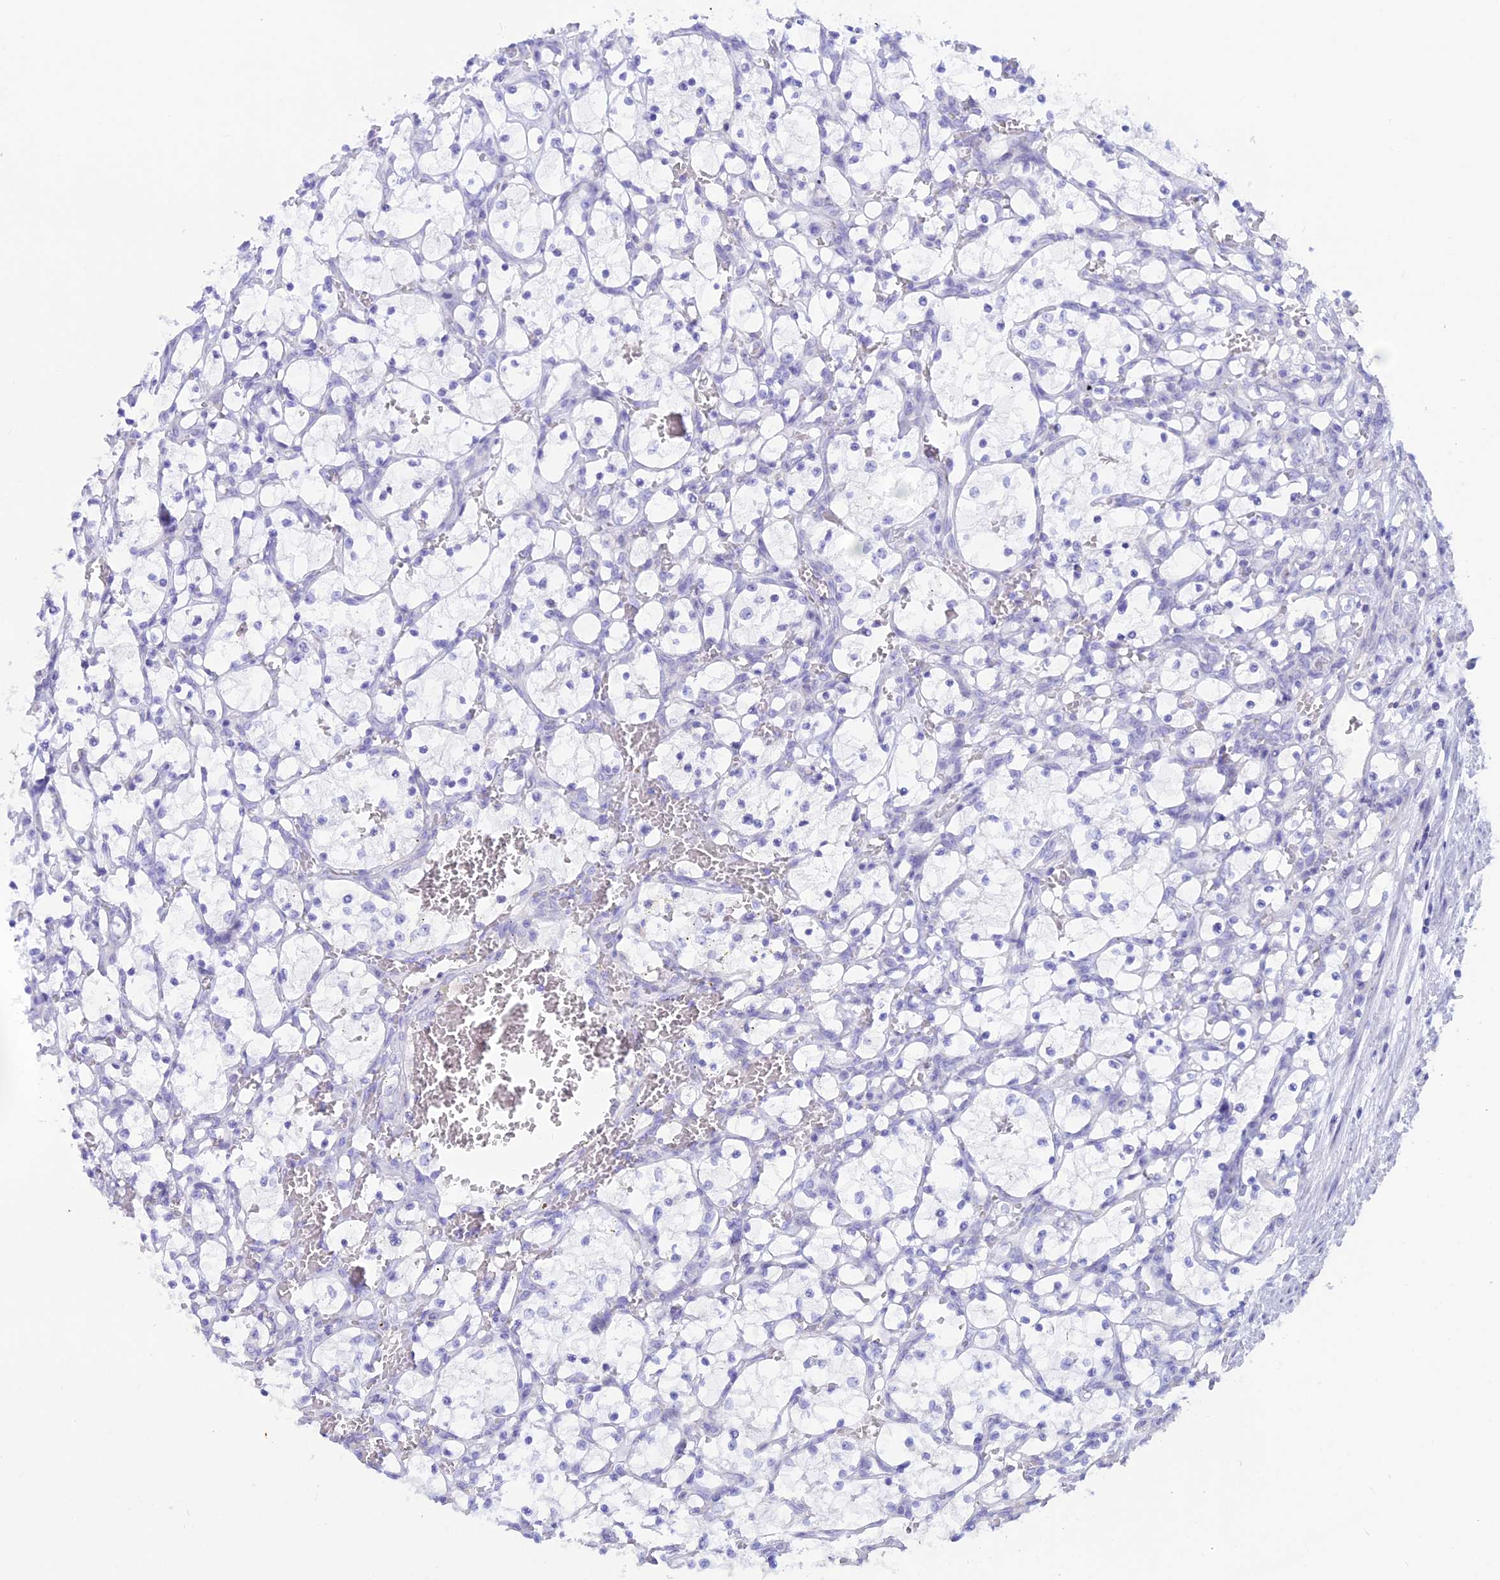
{"staining": {"intensity": "negative", "quantity": "none", "location": "none"}, "tissue": "renal cancer", "cell_type": "Tumor cells", "image_type": "cancer", "snomed": [{"axis": "morphology", "description": "Adenocarcinoma, NOS"}, {"axis": "topography", "description": "Kidney"}], "caption": "The IHC photomicrograph has no significant staining in tumor cells of renal adenocarcinoma tissue.", "gene": "RP1", "patient": {"sex": "female", "age": 69}}